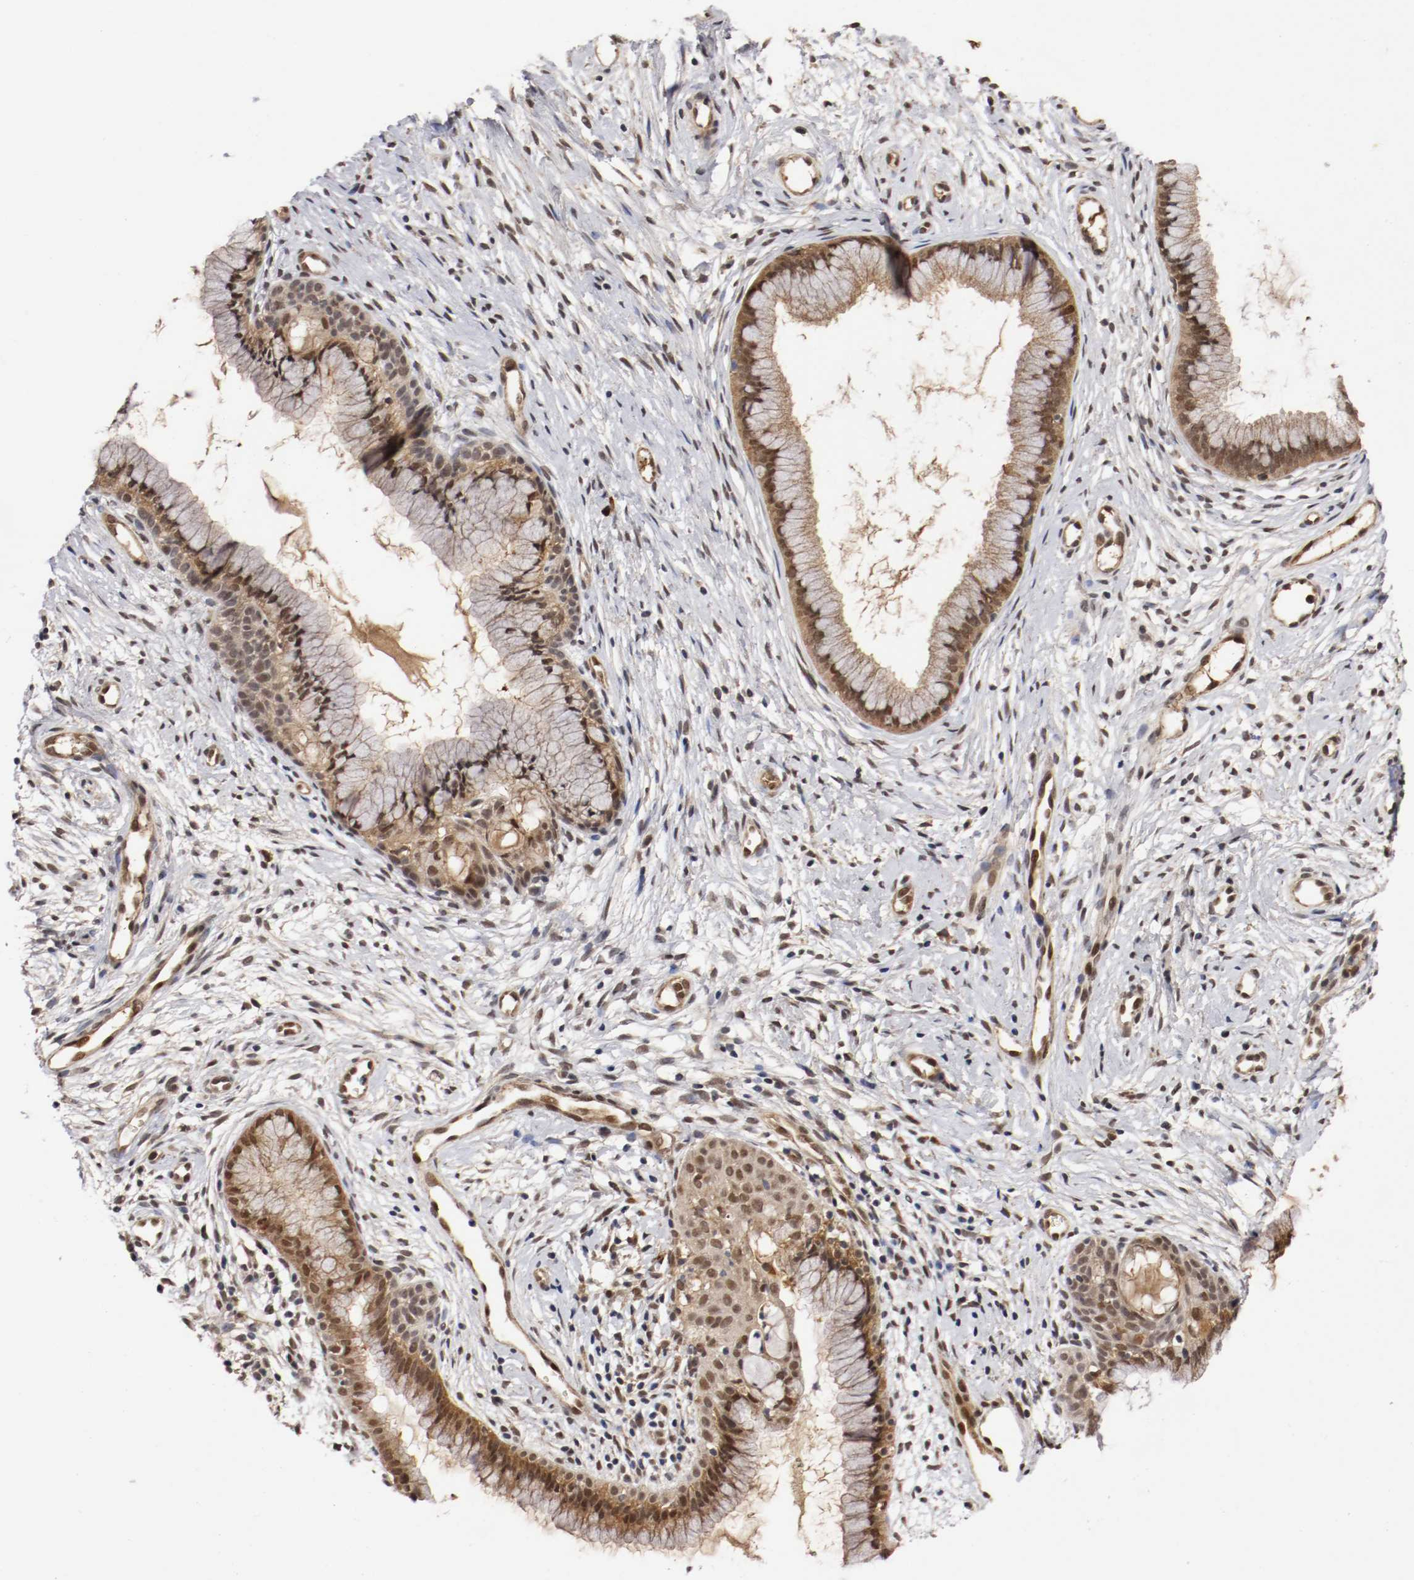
{"staining": {"intensity": "moderate", "quantity": ">75%", "location": "cytoplasmic/membranous,nuclear"}, "tissue": "cervix", "cell_type": "Glandular cells", "image_type": "normal", "snomed": [{"axis": "morphology", "description": "Normal tissue, NOS"}, {"axis": "topography", "description": "Cervix"}], "caption": "Glandular cells demonstrate medium levels of moderate cytoplasmic/membranous,nuclear expression in approximately >75% of cells in unremarkable human cervix.", "gene": "DNMT3B", "patient": {"sex": "female", "age": 39}}